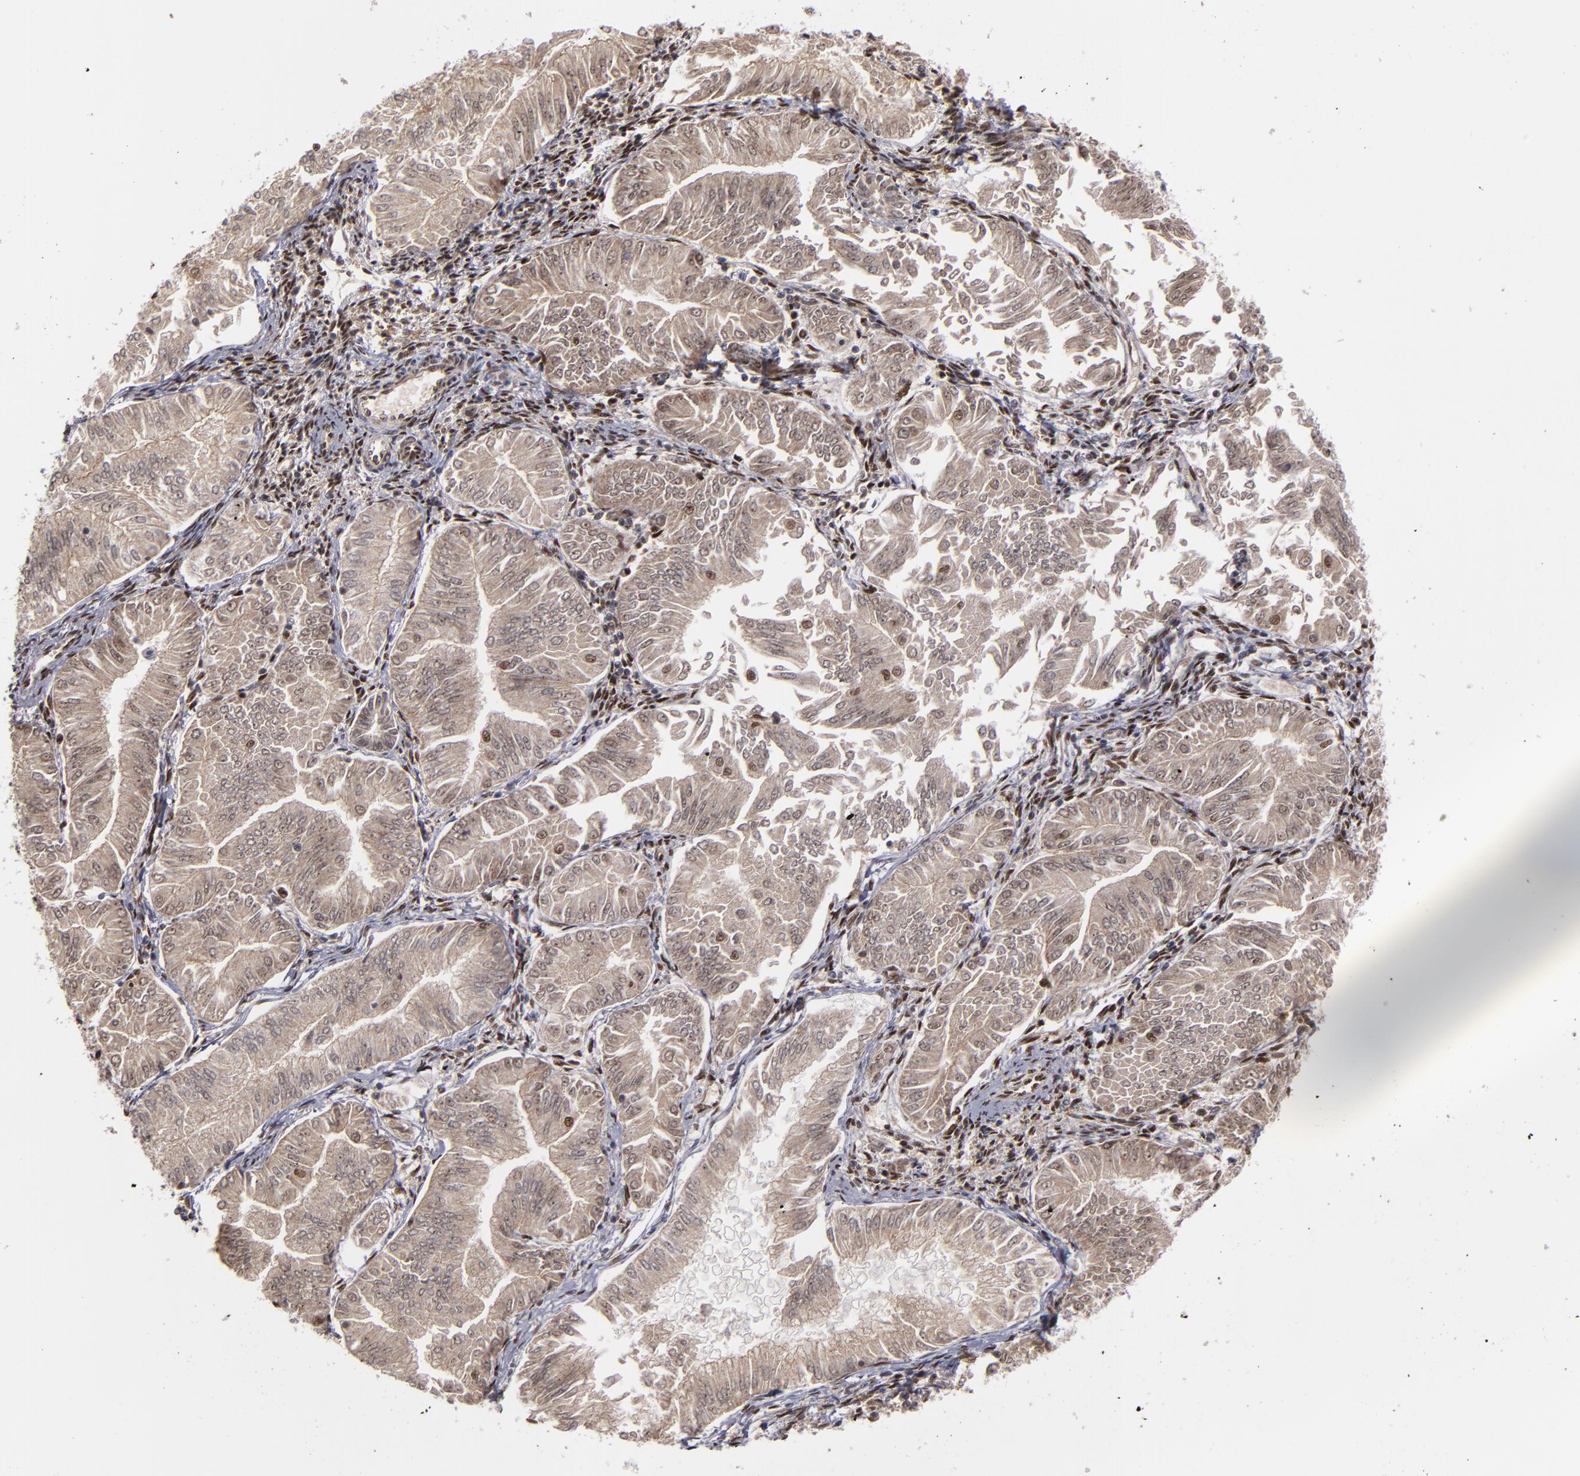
{"staining": {"intensity": "moderate", "quantity": "<25%", "location": "nuclear"}, "tissue": "endometrial cancer", "cell_type": "Tumor cells", "image_type": "cancer", "snomed": [{"axis": "morphology", "description": "Adenocarcinoma, NOS"}, {"axis": "topography", "description": "Endometrium"}], "caption": "Immunohistochemistry (DAB) staining of endometrial cancer (adenocarcinoma) shows moderate nuclear protein expression in about <25% of tumor cells.", "gene": "ZNF234", "patient": {"sex": "female", "age": 53}}